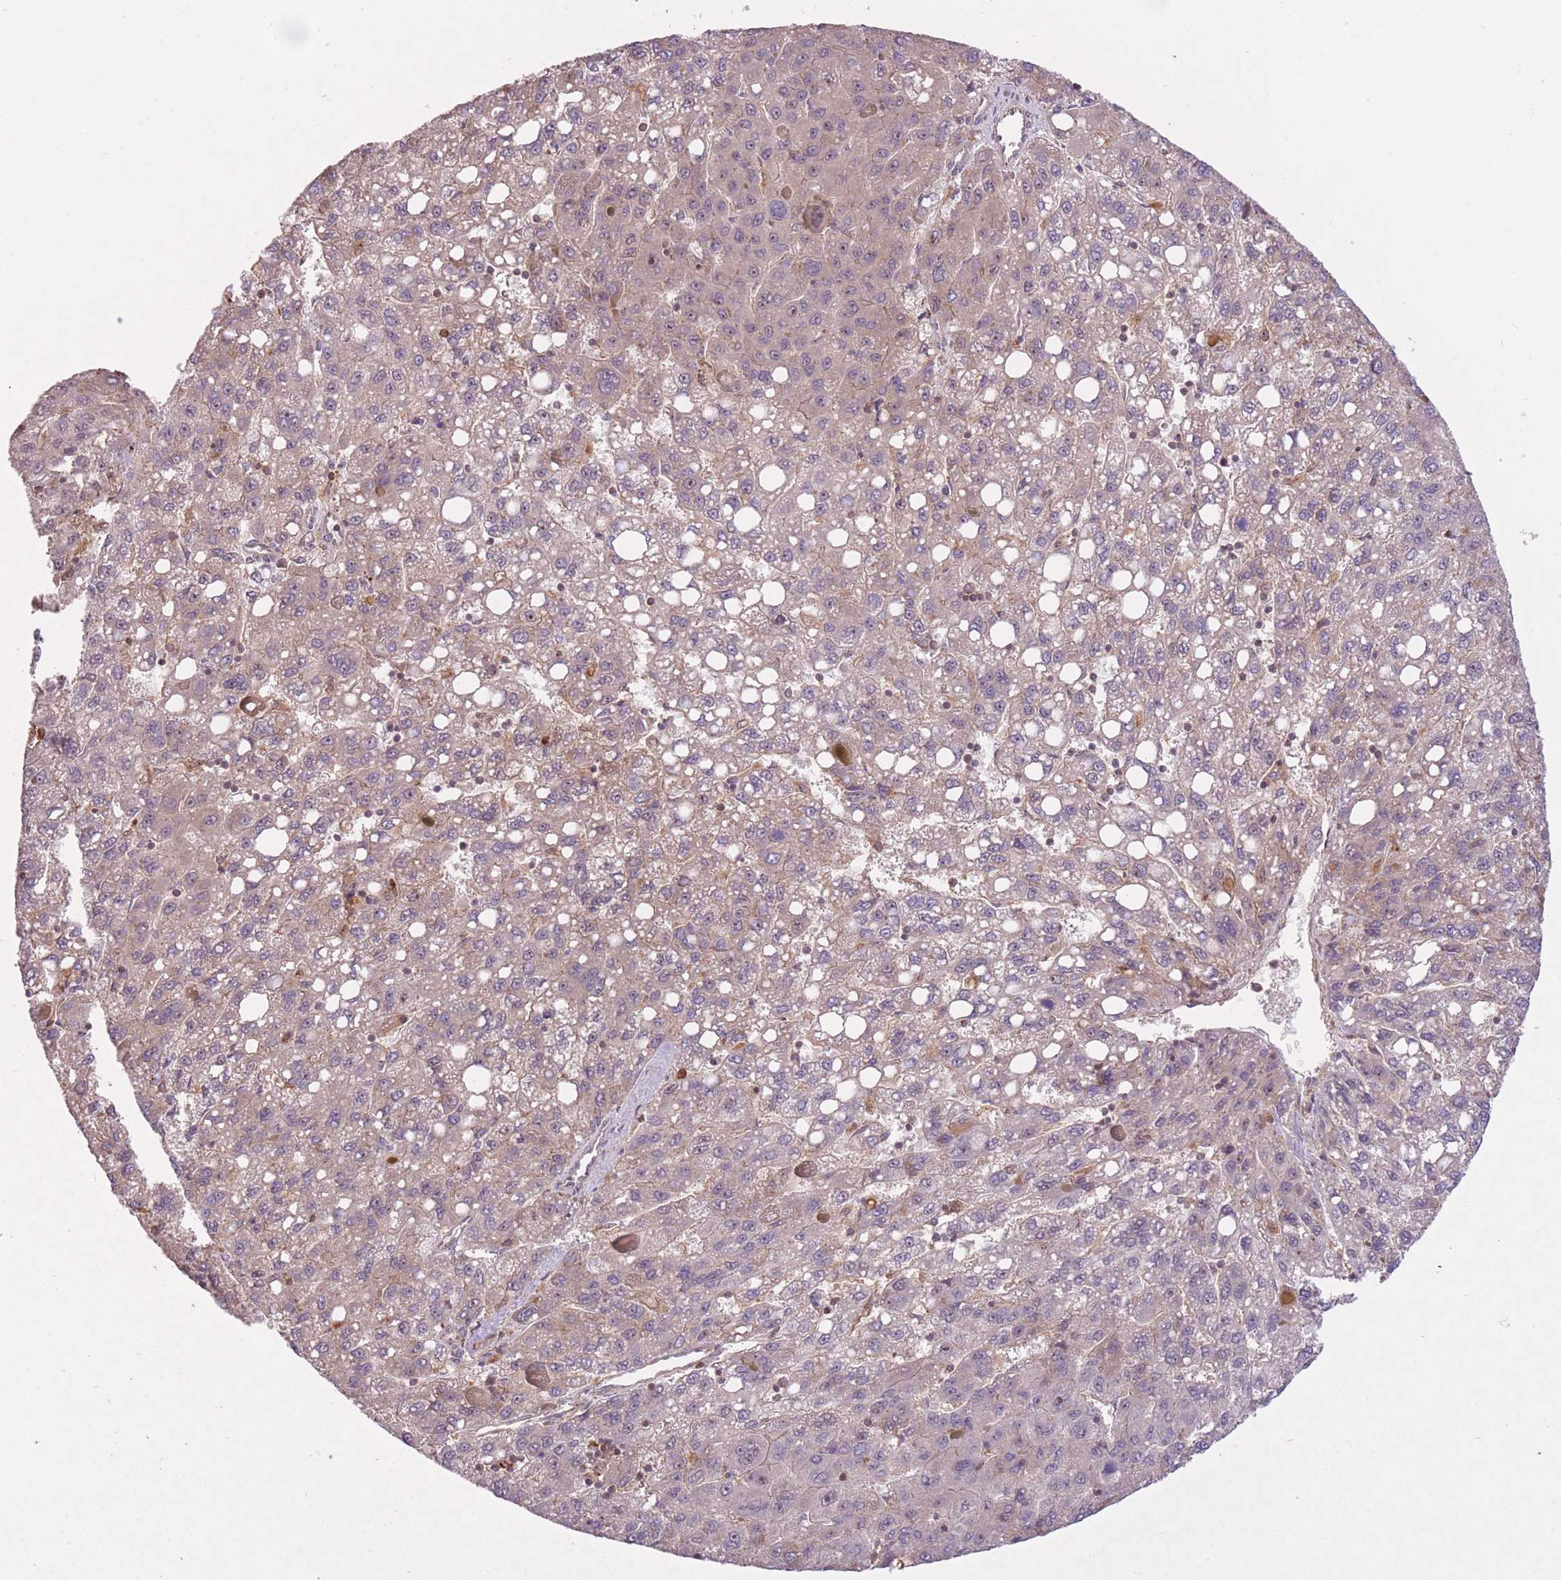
{"staining": {"intensity": "weak", "quantity": "<25%", "location": "cytoplasmic/membranous"}, "tissue": "liver cancer", "cell_type": "Tumor cells", "image_type": "cancer", "snomed": [{"axis": "morphology", "description": "Carcinoma, Hepatocellular, NOS"}, {"axis": "topography", "description": "Liver"}], "caption": "High power microscopy histopathology image of an immunohistochemistry micrograph of liver hepatocellular carcinoma, revealing no significant positivity in tumor cells.", "gene": "POLR3F", "patient": {"sex": "female", "age": 82}}